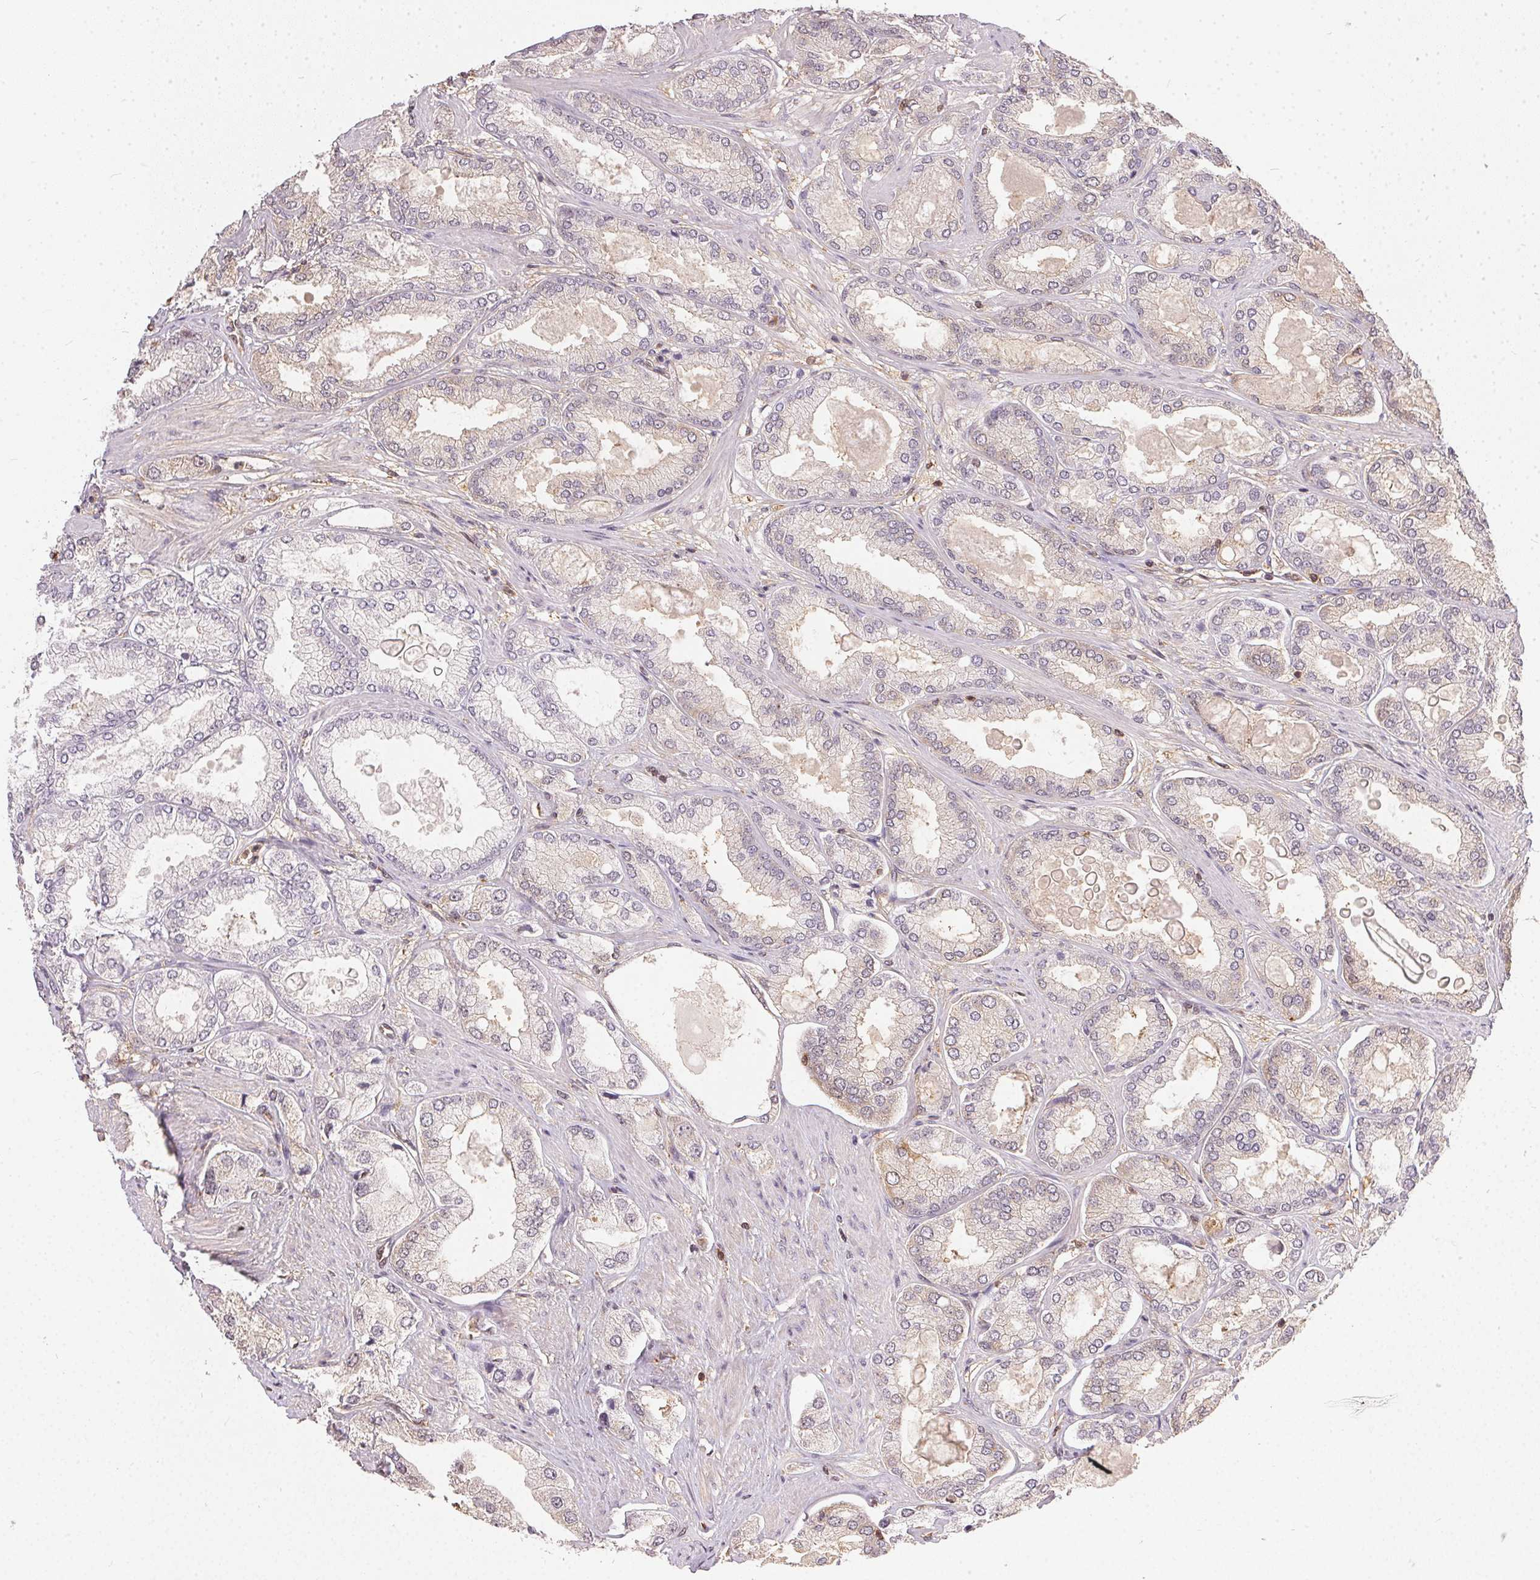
{"staining": {"intensity": "negative", "quantity": "none", "location": "none"}, "tissue": "prostate cancer", "cell_type": "Tumor cells", "image_type": "cancer", "snomed": [{"axis": "morphology", "description": "Adenocarcinoma, High grade"}, {"axis": "topography", "description": "Prostate"}], "caption": "Immunohistochemical staining of human prostate adenocarcinoma (high-grade) demonstrates no significant positivity in tumor cells.", "gene": "BLMH", "patient": {"sex": "male", "age": 68}}